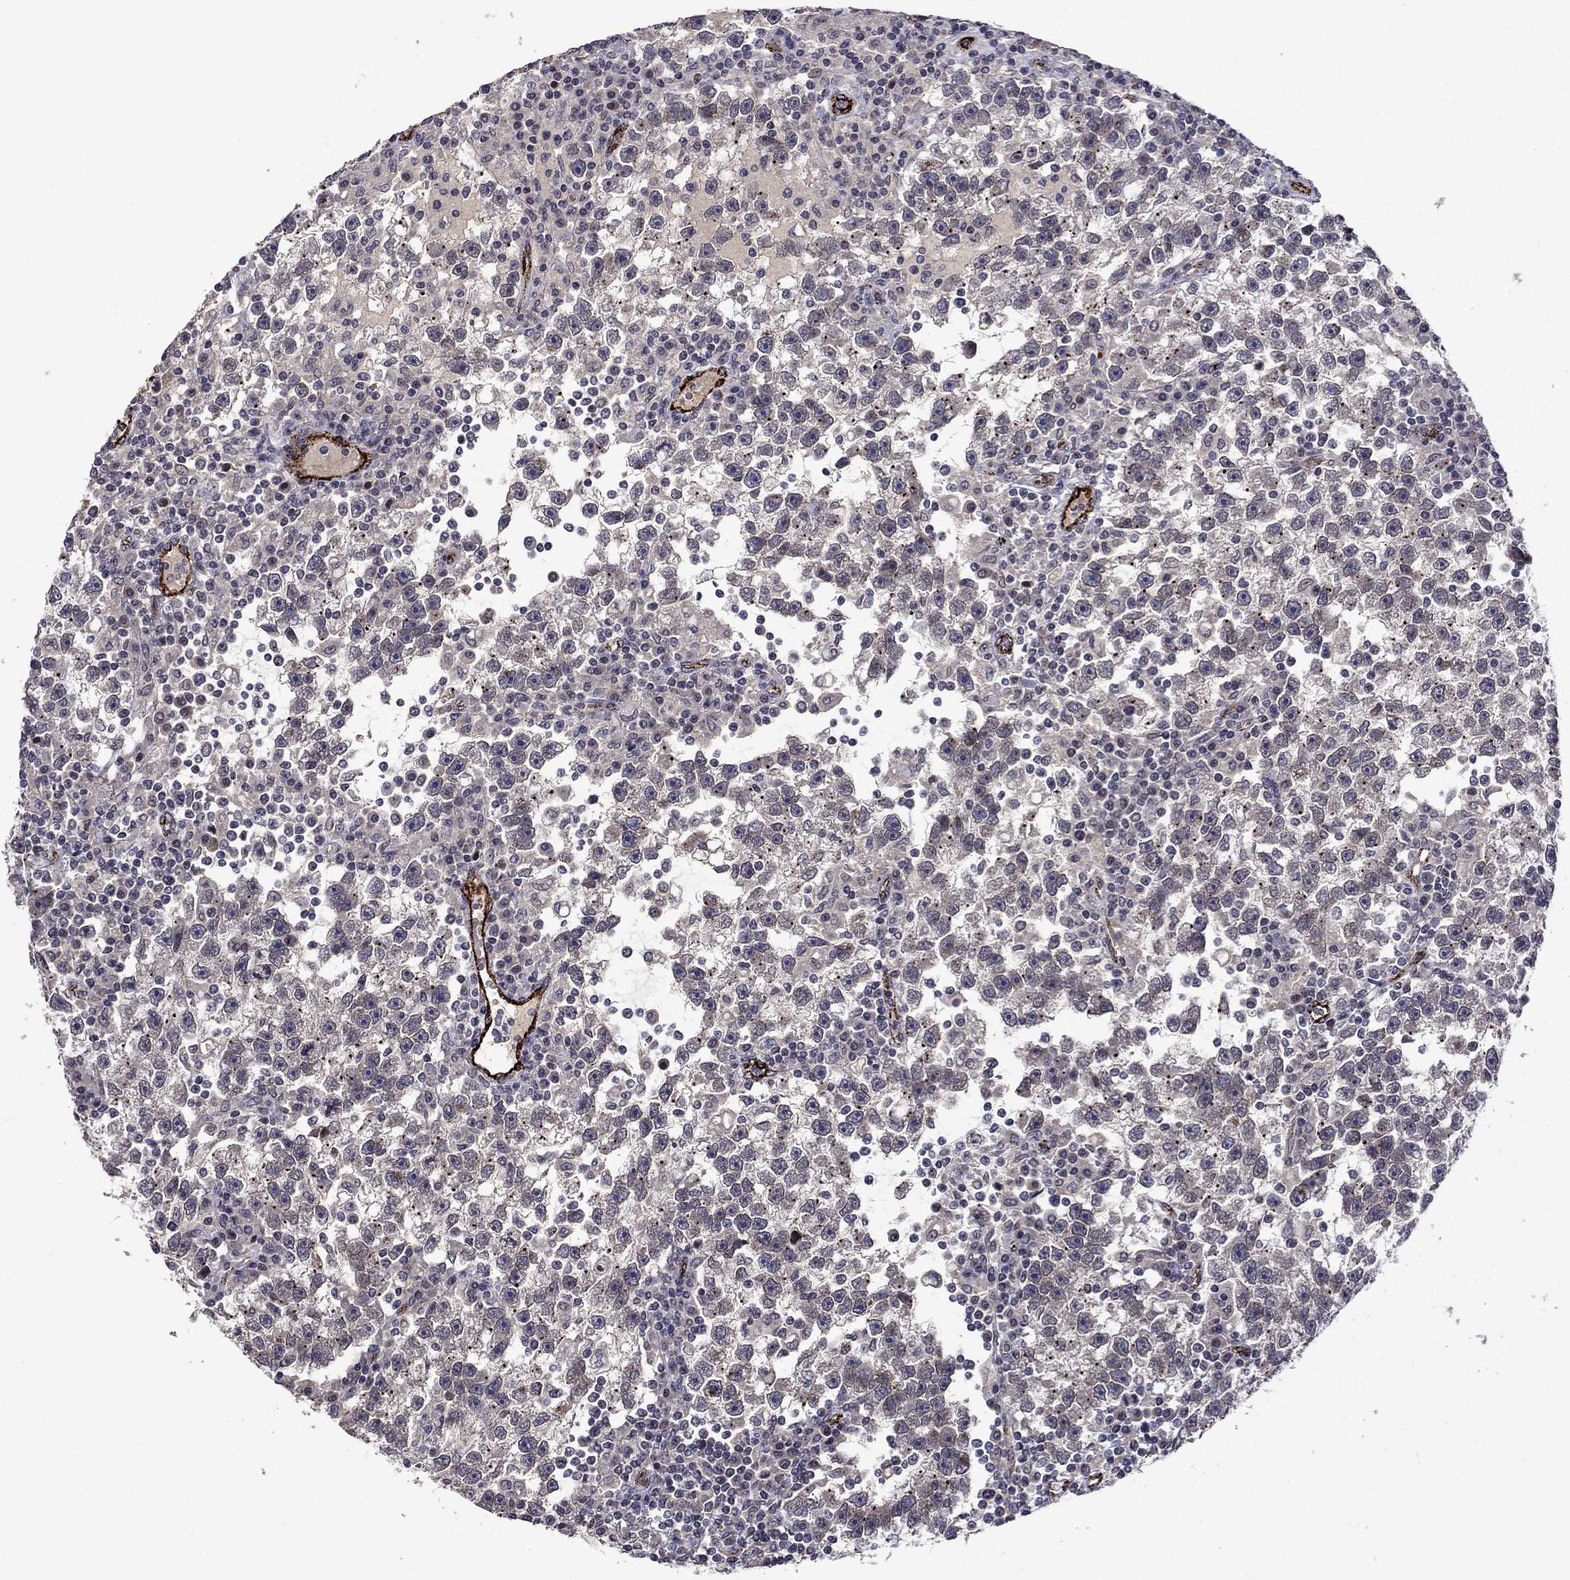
{"staining": {"intensity": "negative", "quantity": "none", "location": "none"}, "tissue": "testis cancer", "cell_type": "Tumor cells", "image_type": "cancer", "snomed": [{"axis": "morphology", "description": "Seminoma, NOS"}, {"axis": "topography", "description": "Testis"}], "caption": "This is an immunohistochemistry photomicrograph of seminoma (testis). There is no staining in tumor cells.", "gene": "SLITRK1", "patient": {"sex": "male", "age": 47}}